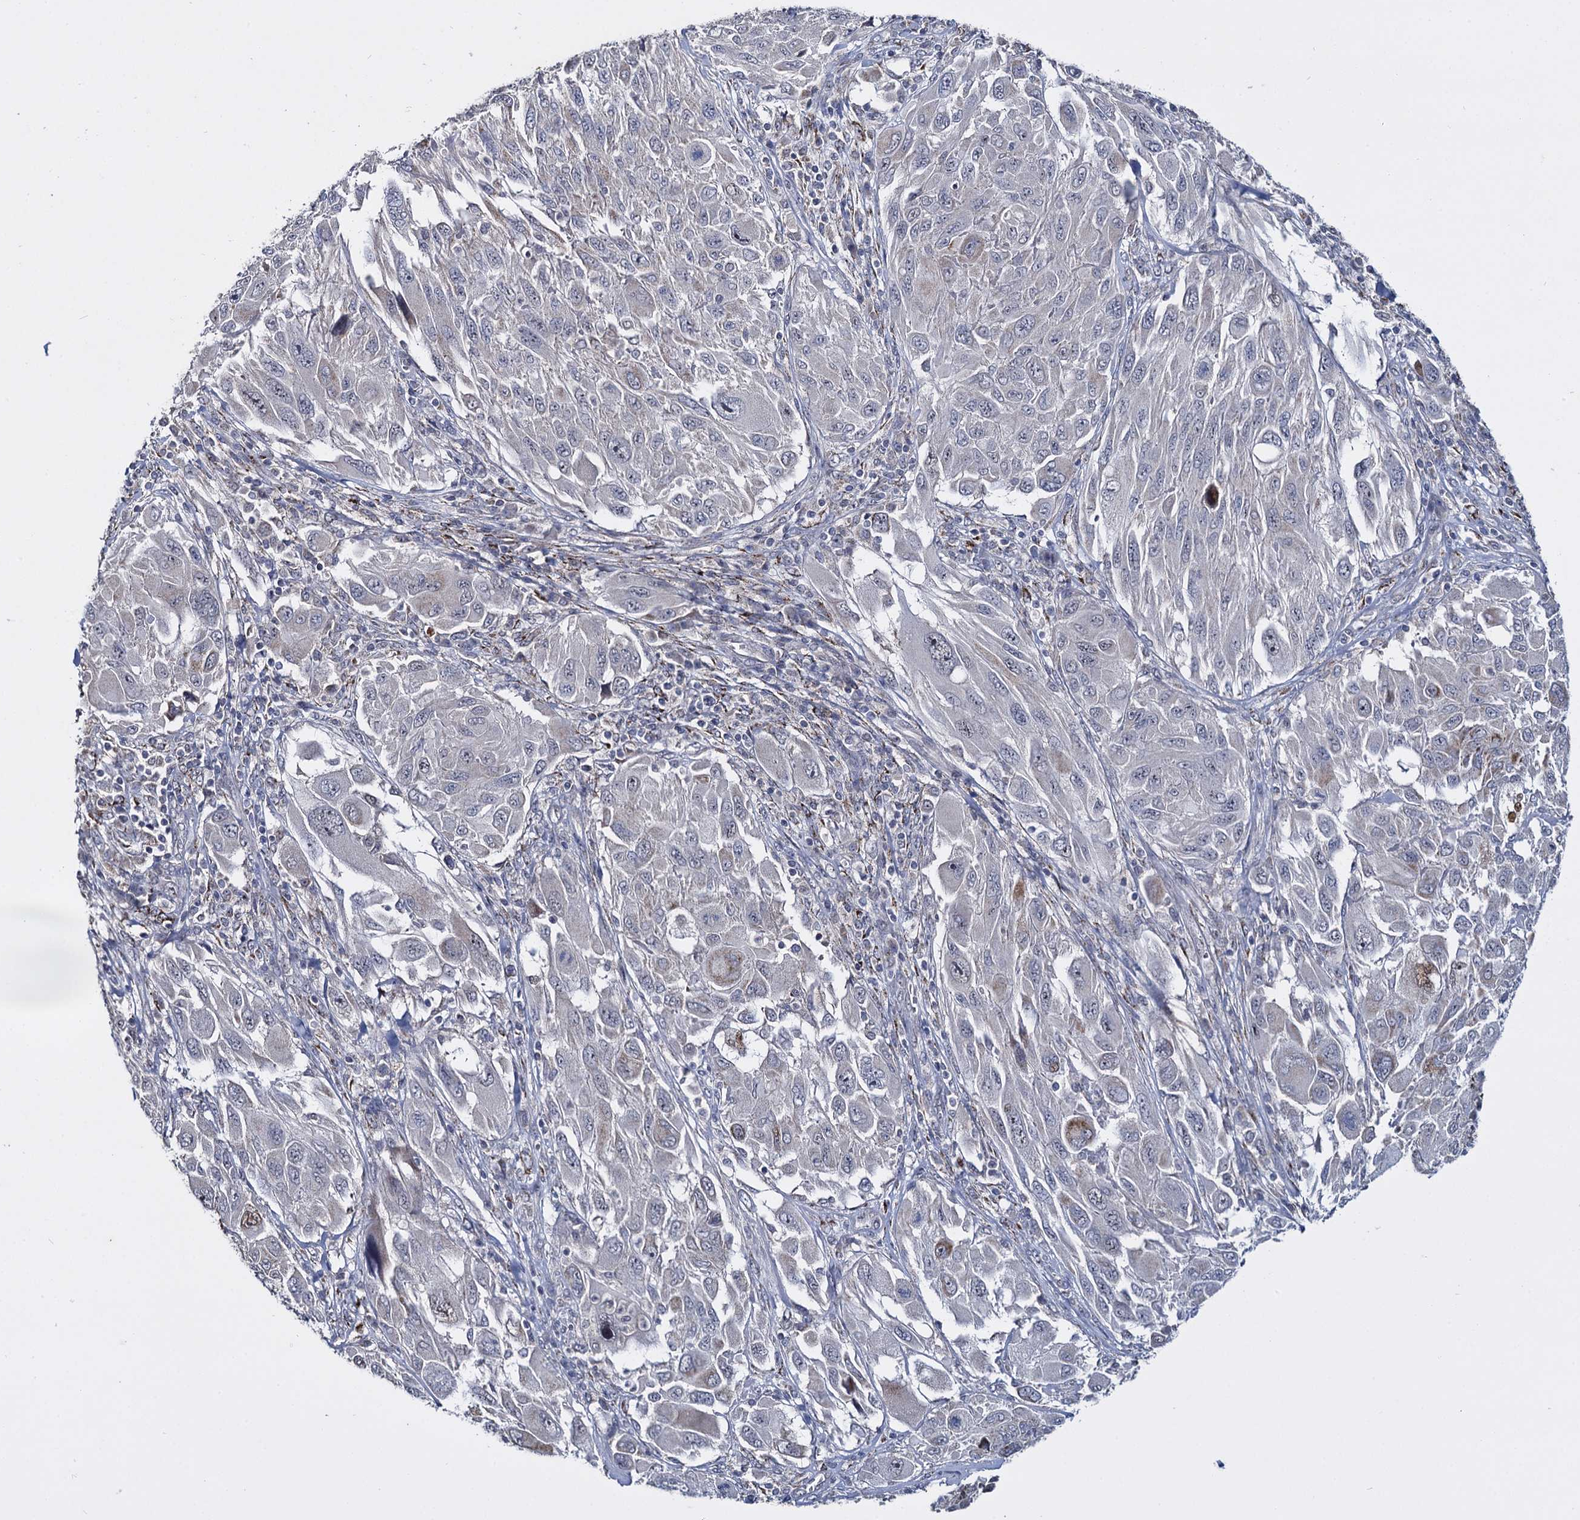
{"staining": {"intensity": "moderate", "quantity": "<25%", "location": "nuclear"}, "tissue": "melanoma", "cell_type": "Tumor cells", "image_type": "cancer", "snomed": [{"axis": "morphology", "description": "Malignant melanoma, NOS"}, {"axis": "topography", "description": "Skin"}], "caption": "An image showing moderate nuclear positivity in about <25% of tumor cells in malignant melanoma, as visualized by brown immunohistochemical staining.", "gene": "RPUSD4", "patient": {"sex": "female", "age": 91}}